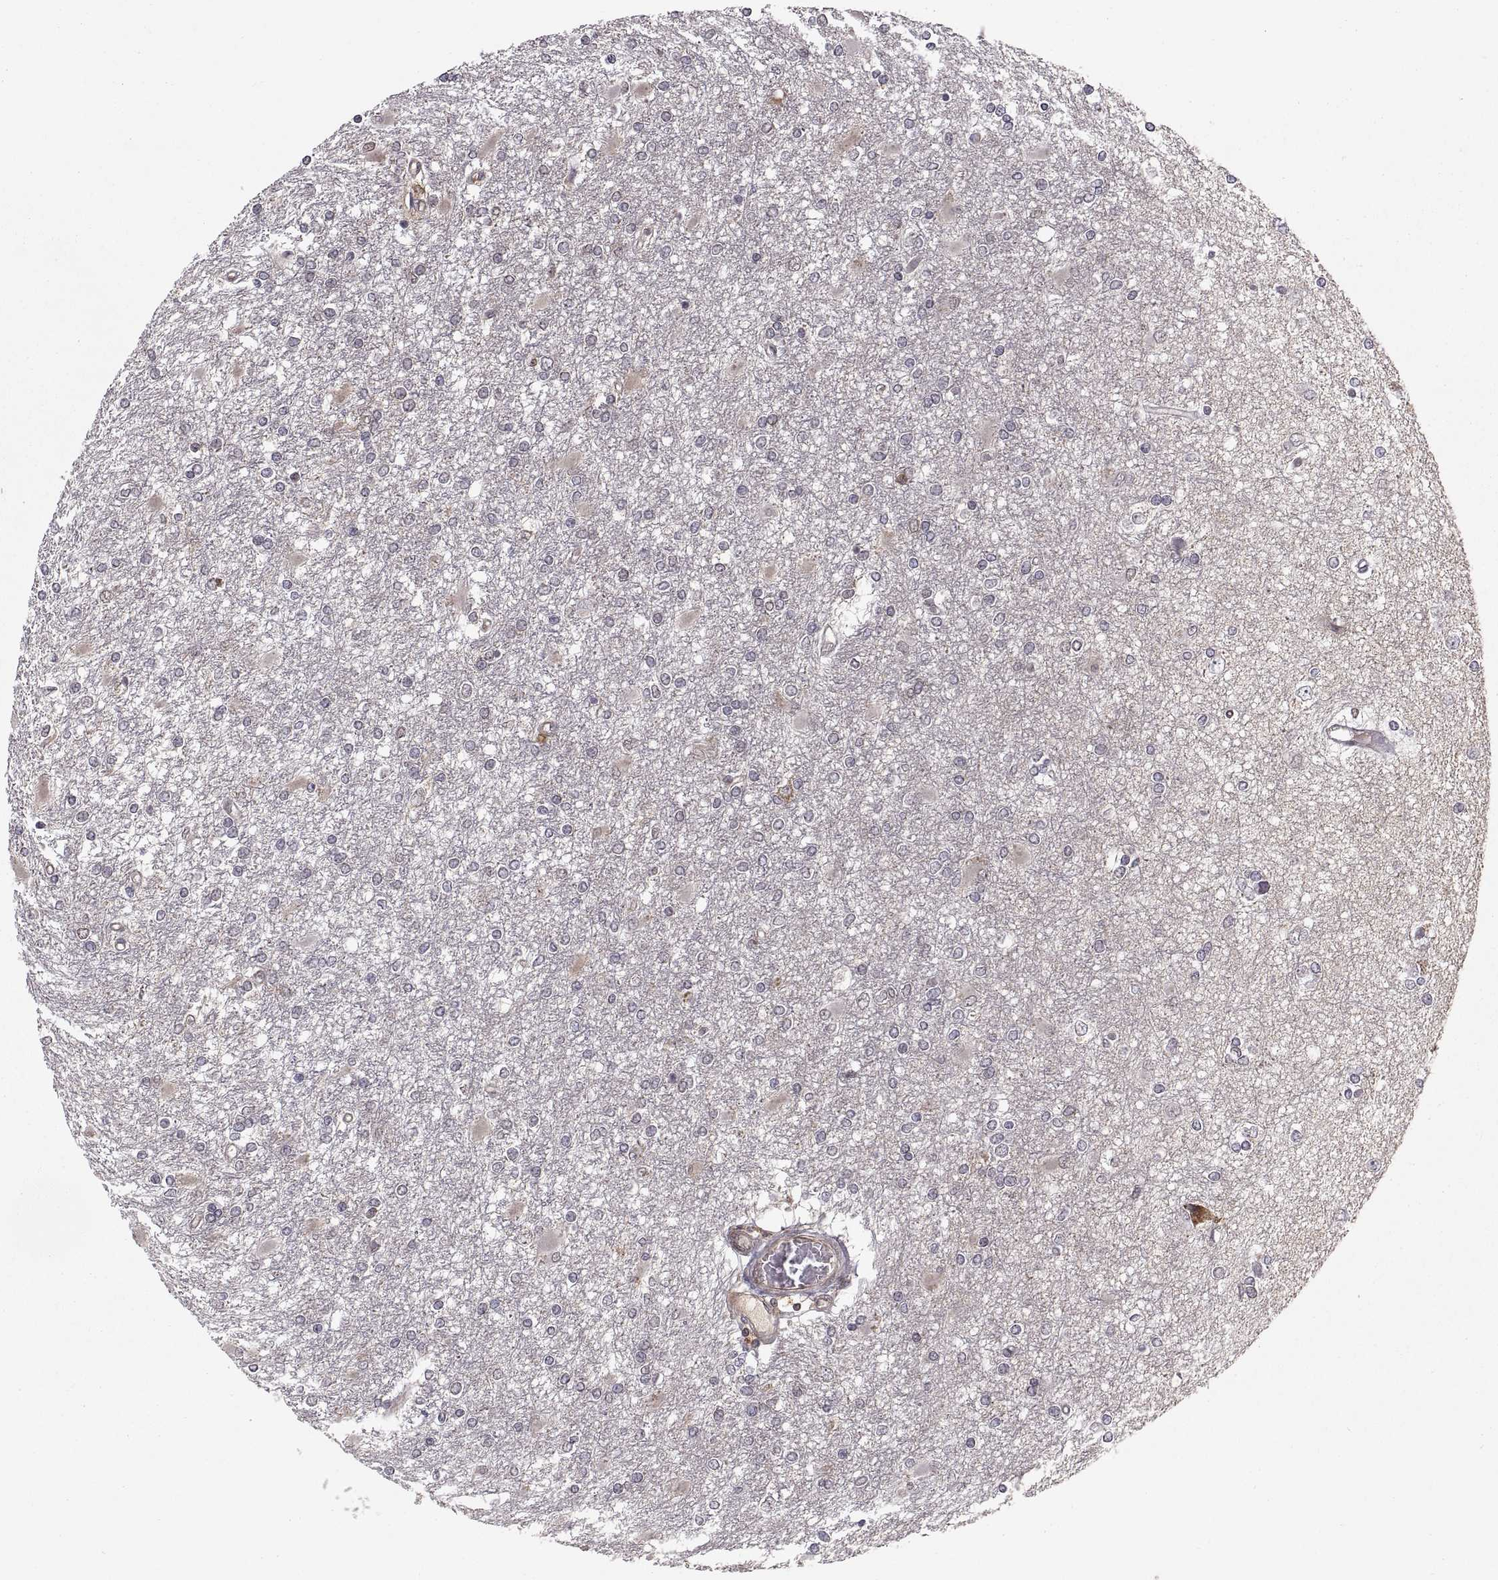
{"staining": {"intensity": "negative", "quantity": "none", "location": "none"}, "tissue": "glioma", "cell_type": "Tumor cells", "image_type": "cancer", "snomed": [{"axis": "morphology", "description": "Glioma, malignant, High grade"}, {"axis": "topography", "description": "Cerebral cortex"}], "caption": "IHC histopathology image of neoplastic tissue: human glioma stained with DAB demonstrates no significant protein positivity in tumor cells. Nuclei are stained in blue.", "gene": "ABL2", "patient": {"sex": "male", "age": 79}}